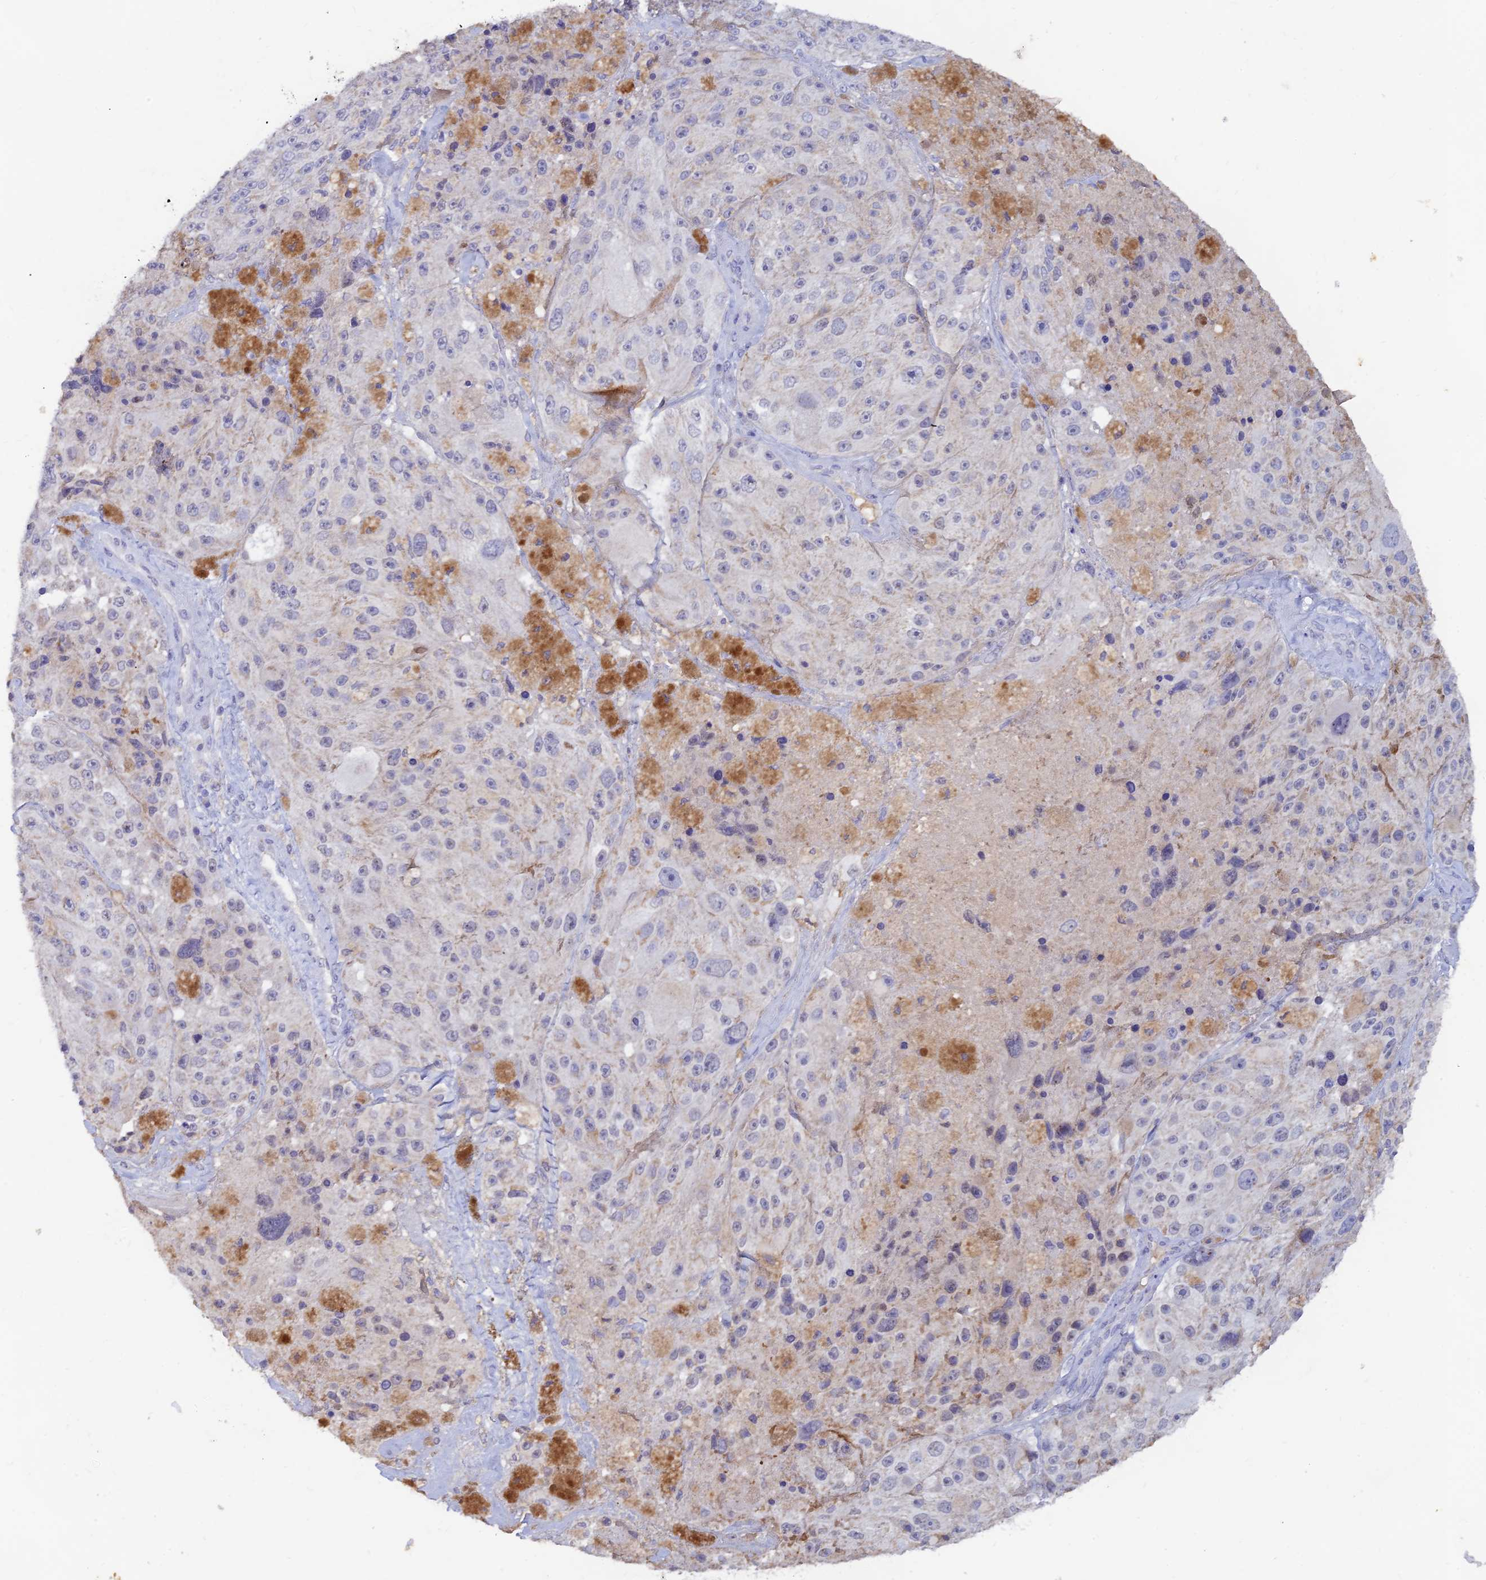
{"staining": {"intensity": "weak", "quantity": "<25%", "location": "cytoplasmic/membranous"}, "tissue": "melanoma", "cell_type": "Tumor cells", "image_type": "cancer", "snomed": [{"axis": "morphology", "description": "Malignant melanoma, Metastatic site"}, {"axis": "topography", "description": "Lymph node"}], "caption": "This is an immunohistochemistry image of human melanoma. There is no expression in tumor cells.", "gene": "LRIF1", "patient": {"sex": "male", "age": 62}}